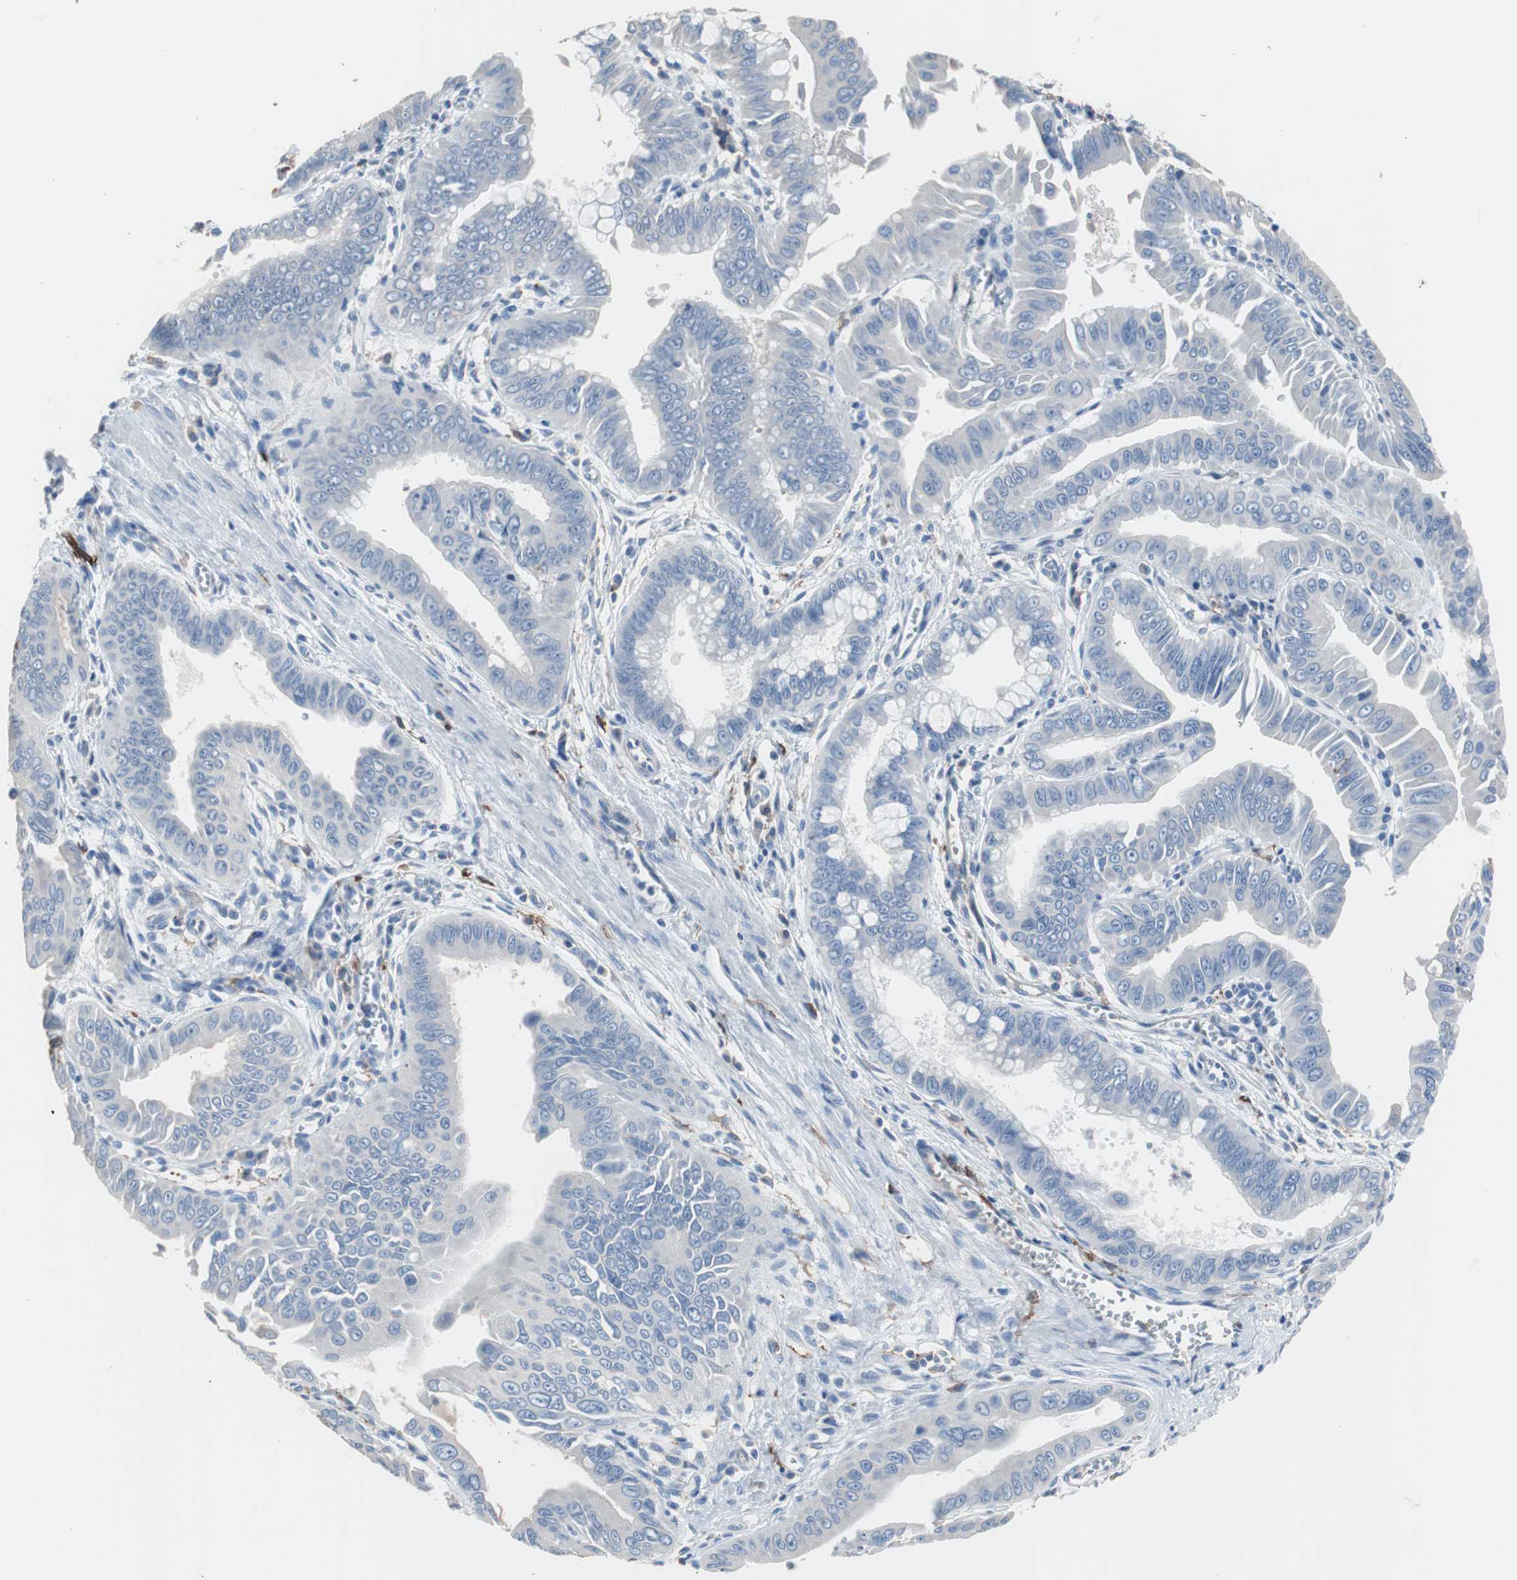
{"staining": {"intensity": "negative", "quantity": "none", "location": "none"}, "tissue": "pancreatic cancer", "cell_type": "Tumor cells", "image_type": "cancer", "snomed": [{"axis": "morphology", "description": "Normal tissue, NOS"}, {"axis": "topography", "description": "Lymph node"}], "caption": "Pancreatic cancer was stained to show a protein in brown. There is no significant expression in tumor cells.", "gene": "FCGR2B", "patient": {"sex": "male", "age": 50}}